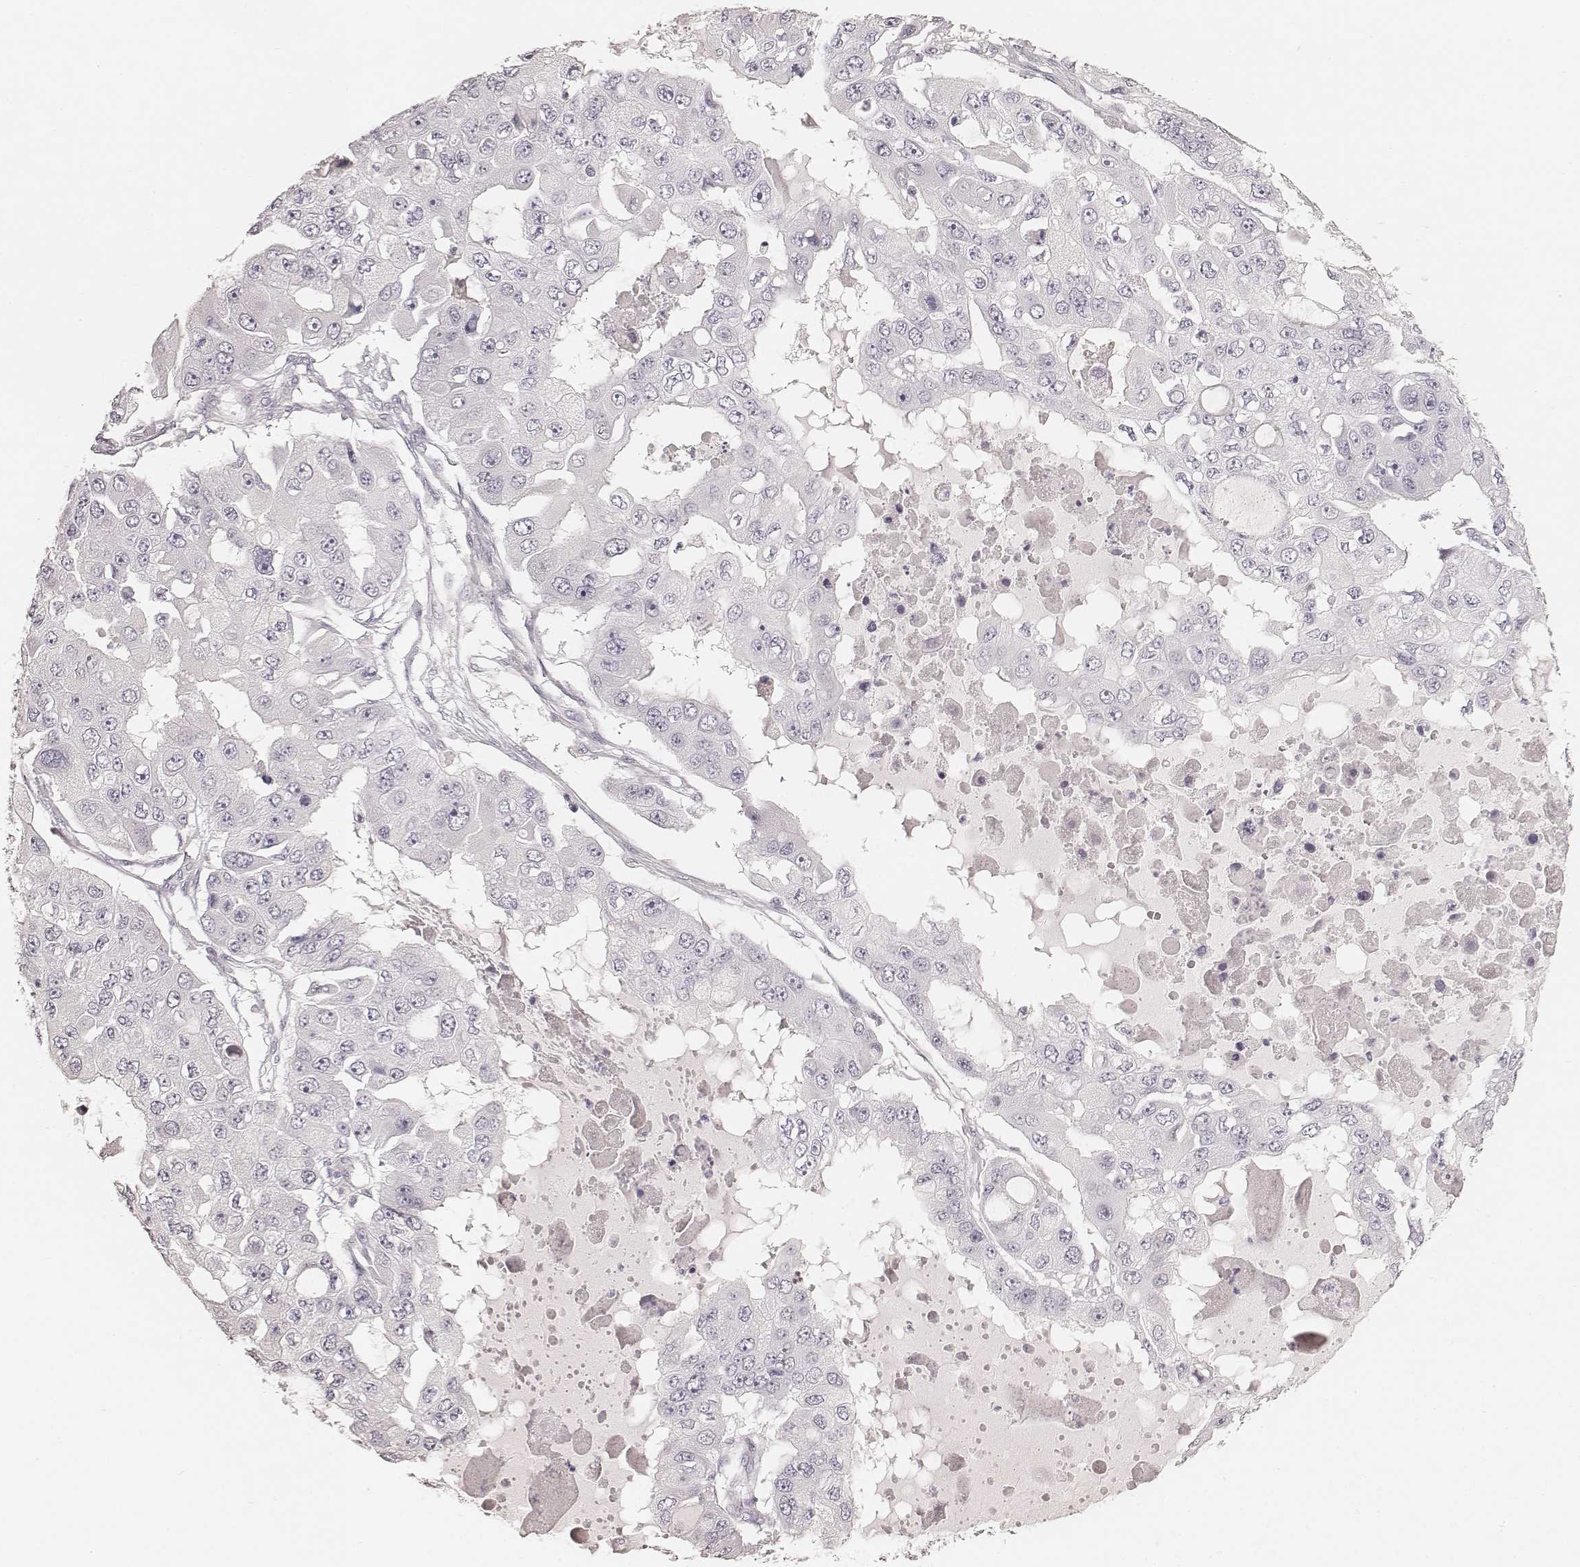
{"staining": {"intensity": "negative", "quantity": "none", "location": "none"}, "tissue": "ovarian cancer", "cell_type": "Tumor cells", "image_type": "cancer", "snomed": [{"axis": "morphology", "description": "Cystadenocarcinoma, serous, NOS"}, {"axis": "topography", "description": "Ovary"}], "caption": "Tumor cells are negative for brown protein staining in ovarian cancer.", "gene": "KRT26", "patient": {"sex": "female", "age": 56}}